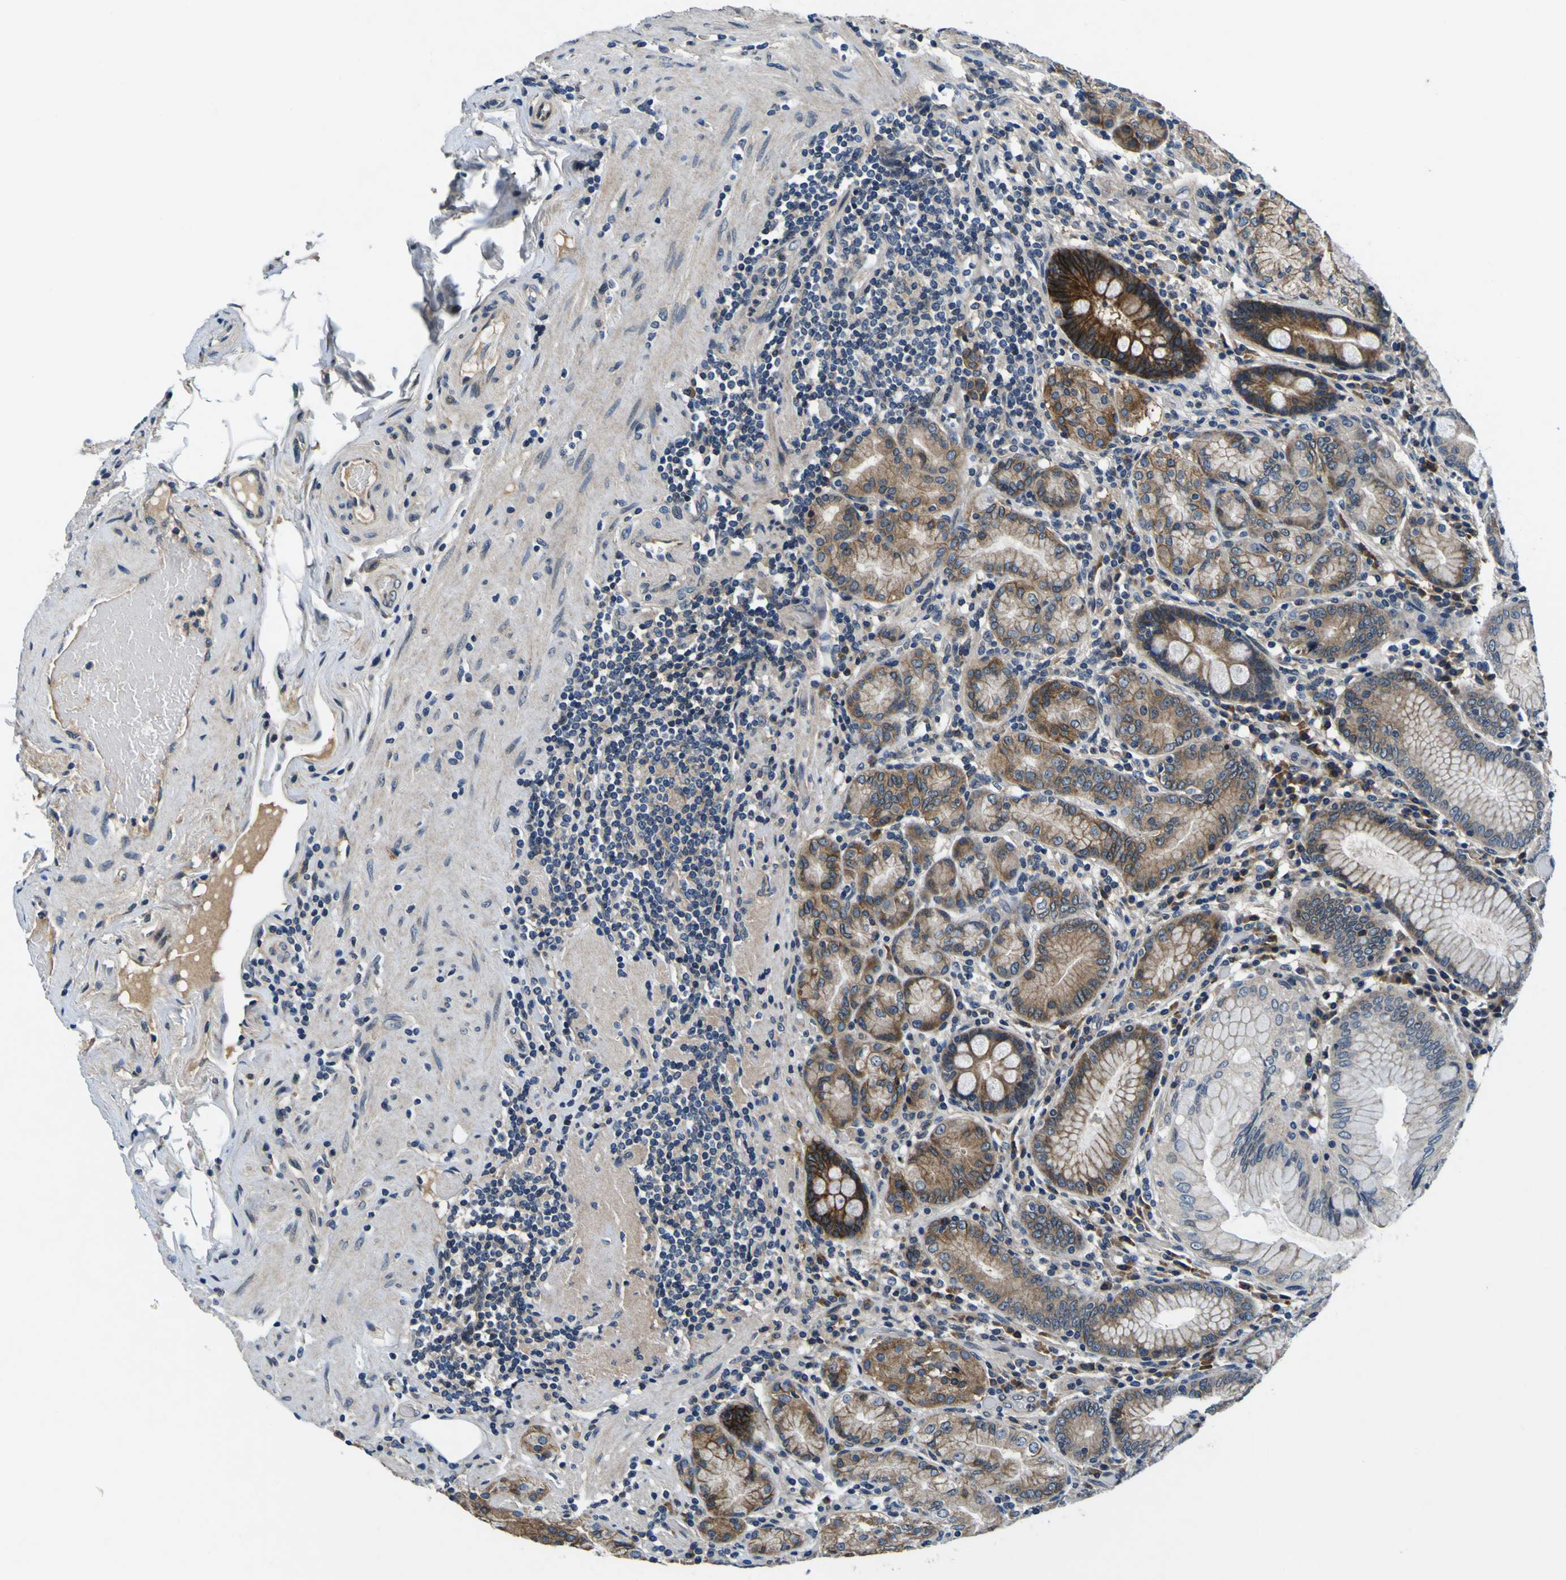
{"staining": {"intensity": "strong", "quantity": "25%-75%", "location": "cytoplasmic/membranous"}, "tissue": "stomach", "cell_type": "Glandular cells", "image_type": "normal", "snomed": [{"axis": "morphology", "description": "Normal tissue, NOS"}, {"axis": "topography", "description": "Stomach, lower"}], "caption": "Stomach stained with DAB (3,3'-diaminobenzidine) IHC demonstrates high levels of strong cytoplasmic/membranous positivity in approximately 25%-75% of glandular cells.", "gene": "EPHB4", "patient": {"sex": "female", "age": 76}}